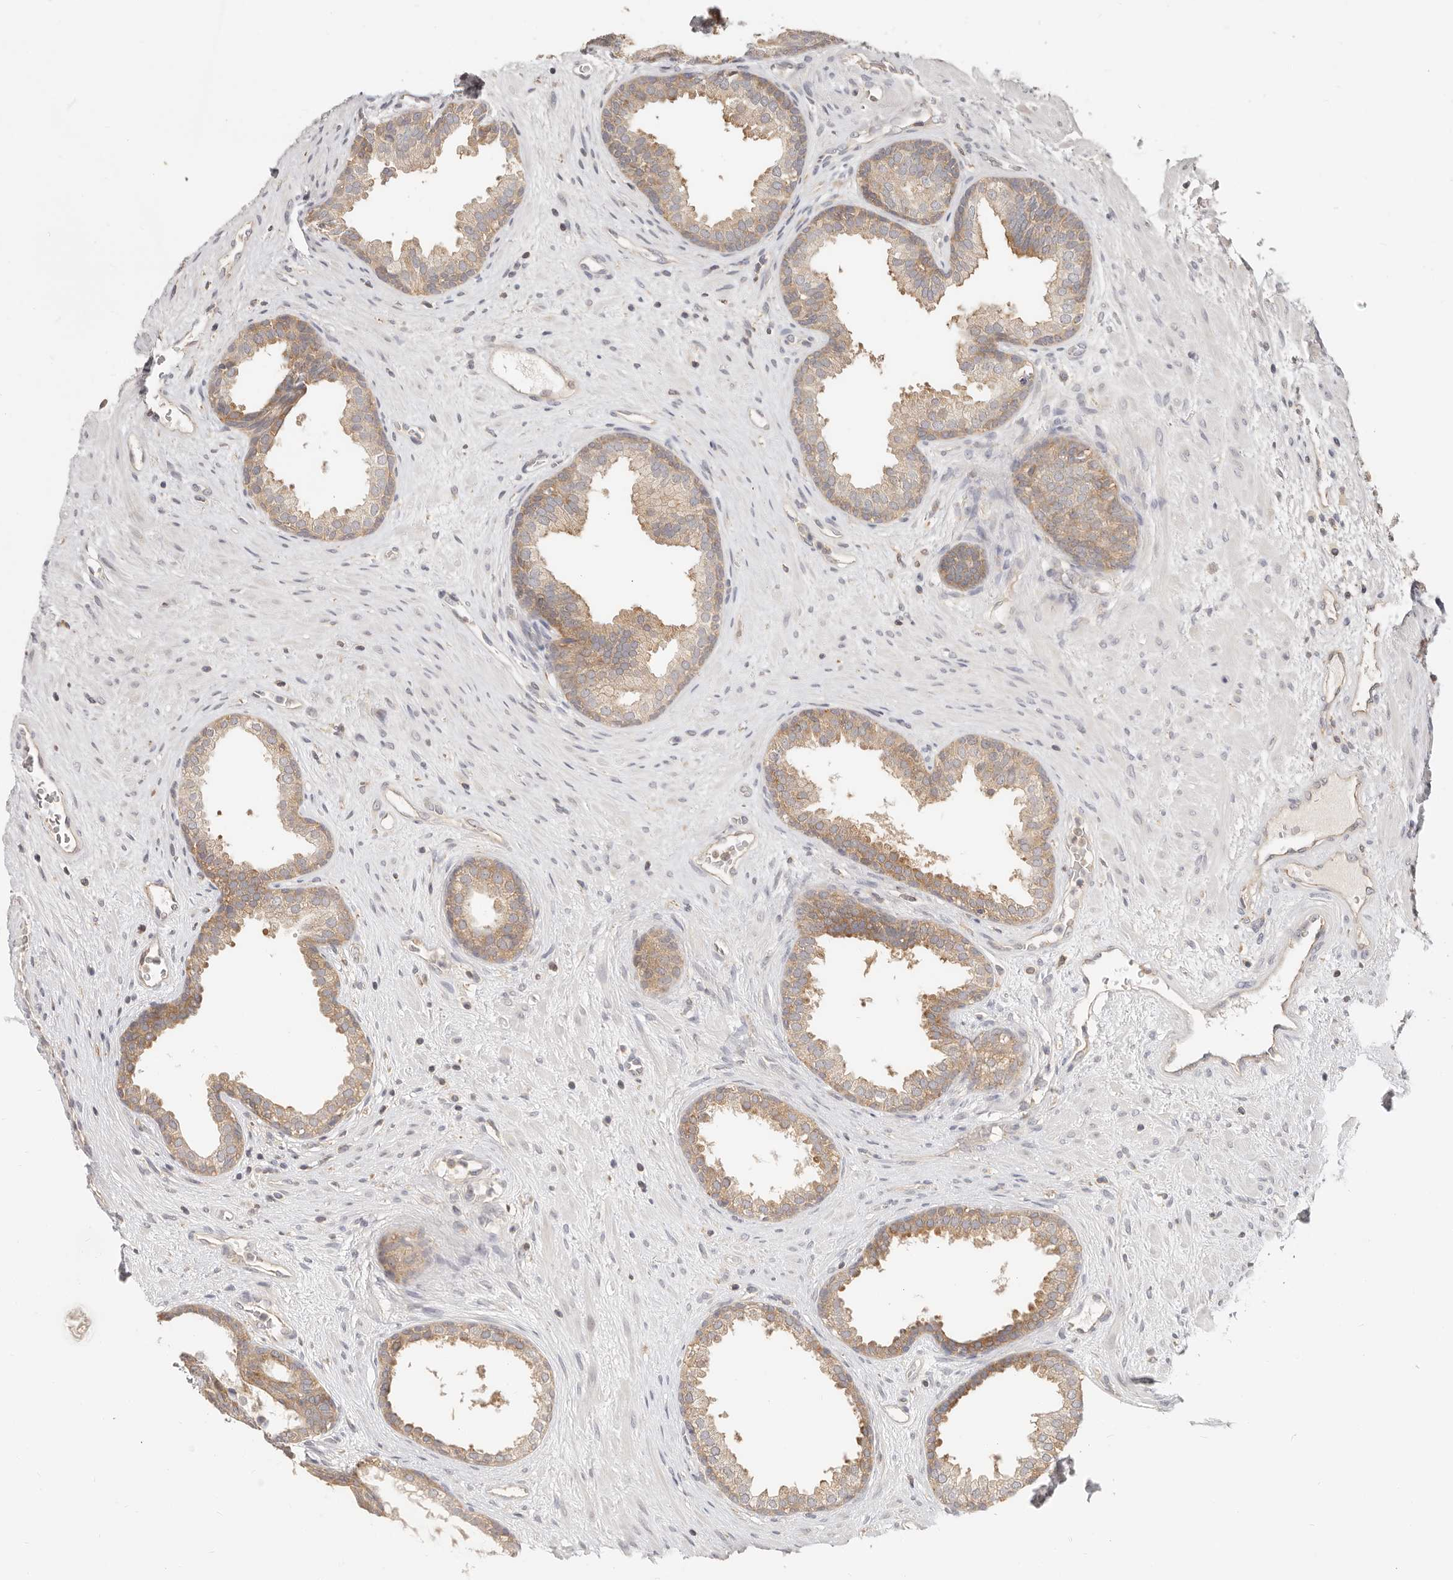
{"staining": {"intensity": "weak", "quantity": ">75%", "location": "cytoplasmic/membranous"}, "tissue": "prostate", "cell_type": "Glandular cells", "image_type": "normal", "snomed": [{"axis": "morphology", "description": "Normal tissue, NOS"}, {"axis": "topography", "description": "Prostate"}], "caption": "This micrograph exhibits benign prostate stained with immunohistochemistry (IHC) to label a protein in brown. The cytoplasmic/membranous of glandular cells show weak positivity for the protein. Nuclei are counter-stained blue.", "gene": "DTNBP1", "patient": {"sex": "male", "age": 76}}